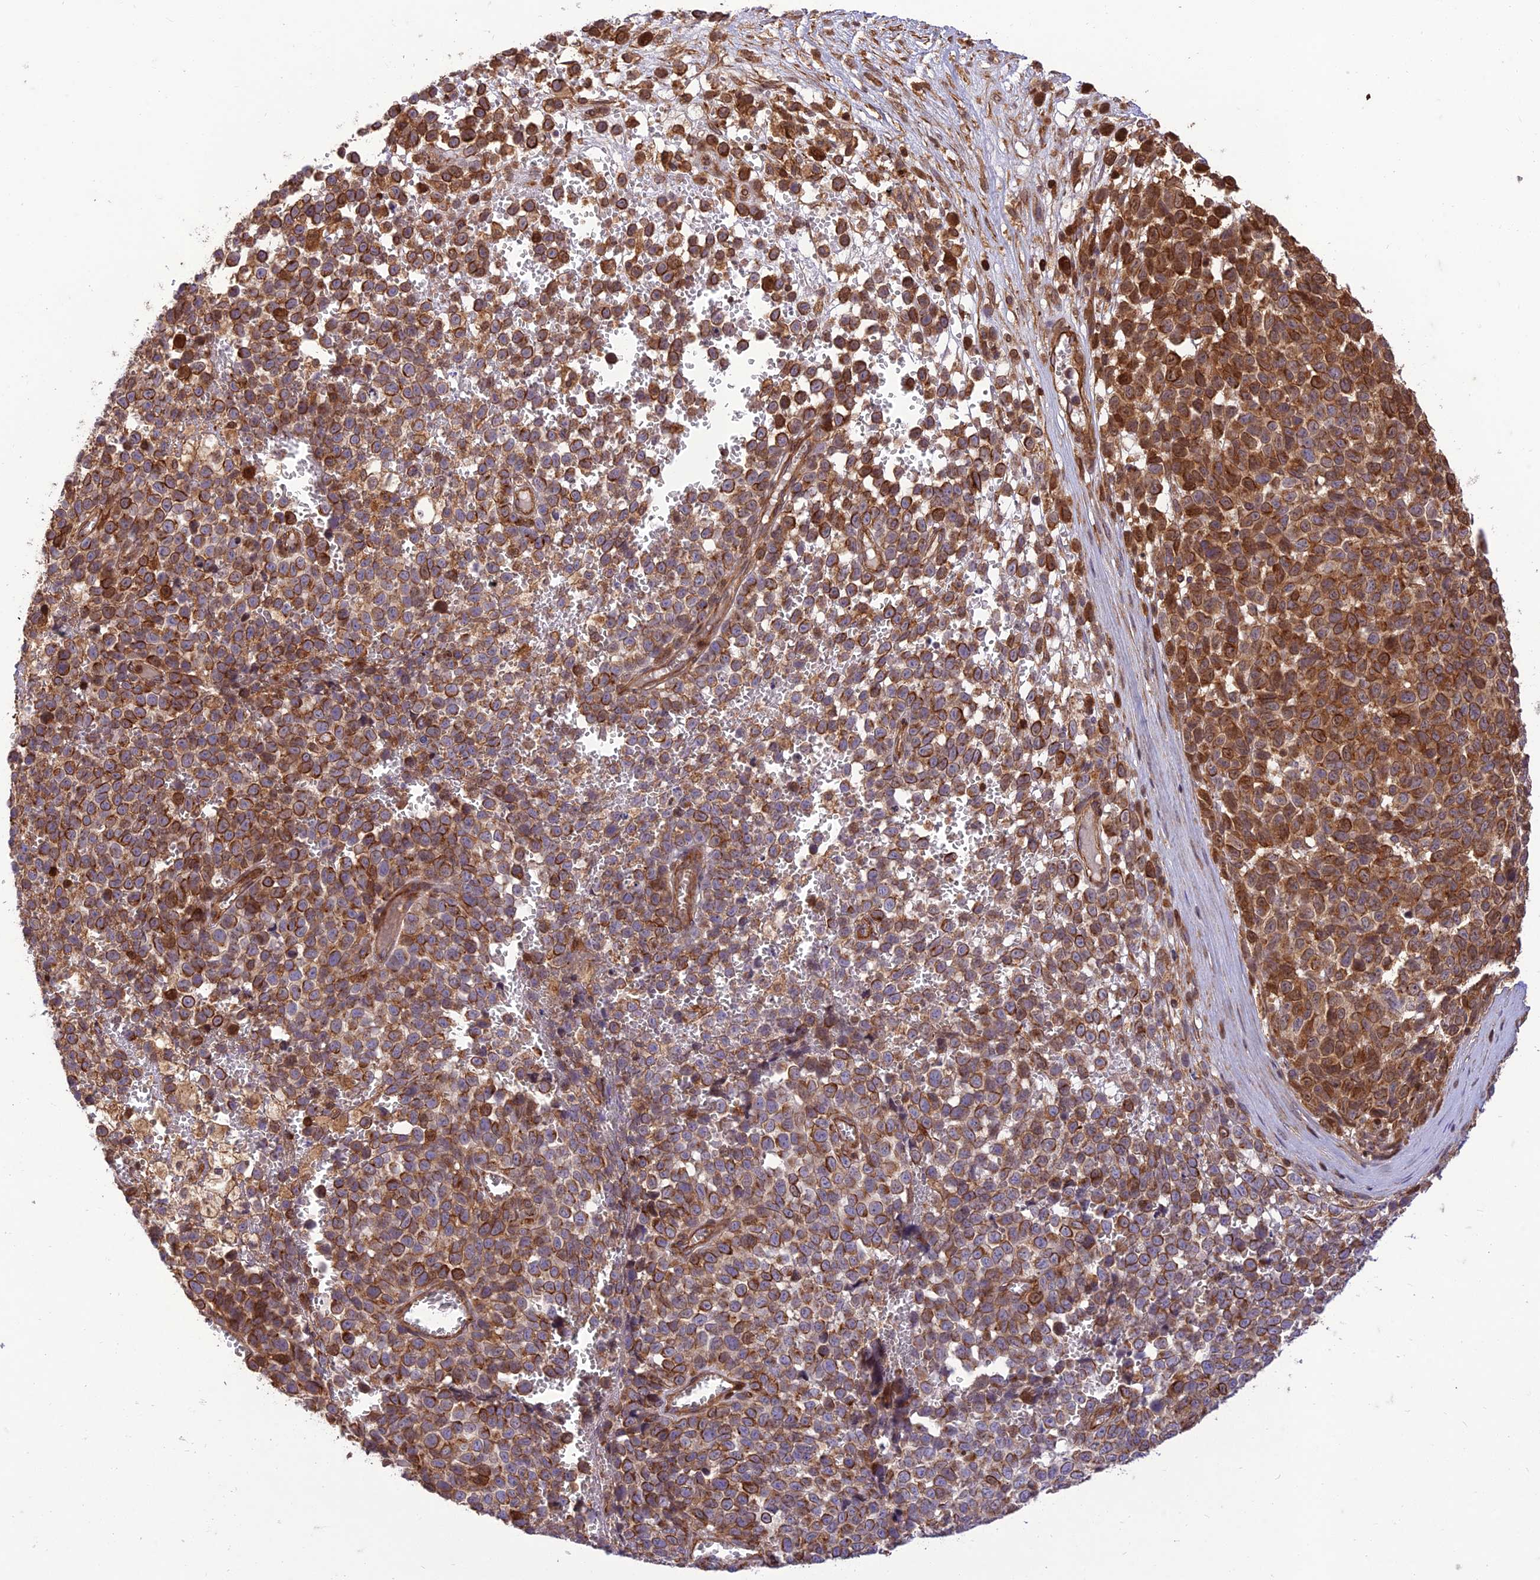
{"staining": {"intensity": "strong", "quantity": ">75%", "location": "cytoplasmic/membranous"}, "tissue": "melanoma", "cell_type": "Tumor cells", "image_type": "cancer", "snomed": [{"axis": "morphology", "description": "Malignant melanoma, NOS"}, {"axis": "topography", "description": "Nose, NOS"}], "caption": "Malignant melanoma tissue demonstrates strong cytoplasmic/membranous positivity in approximately >75% of tumor cells", "gene": "HPSE2", "patient": {"sex": "female", "age": 48}}